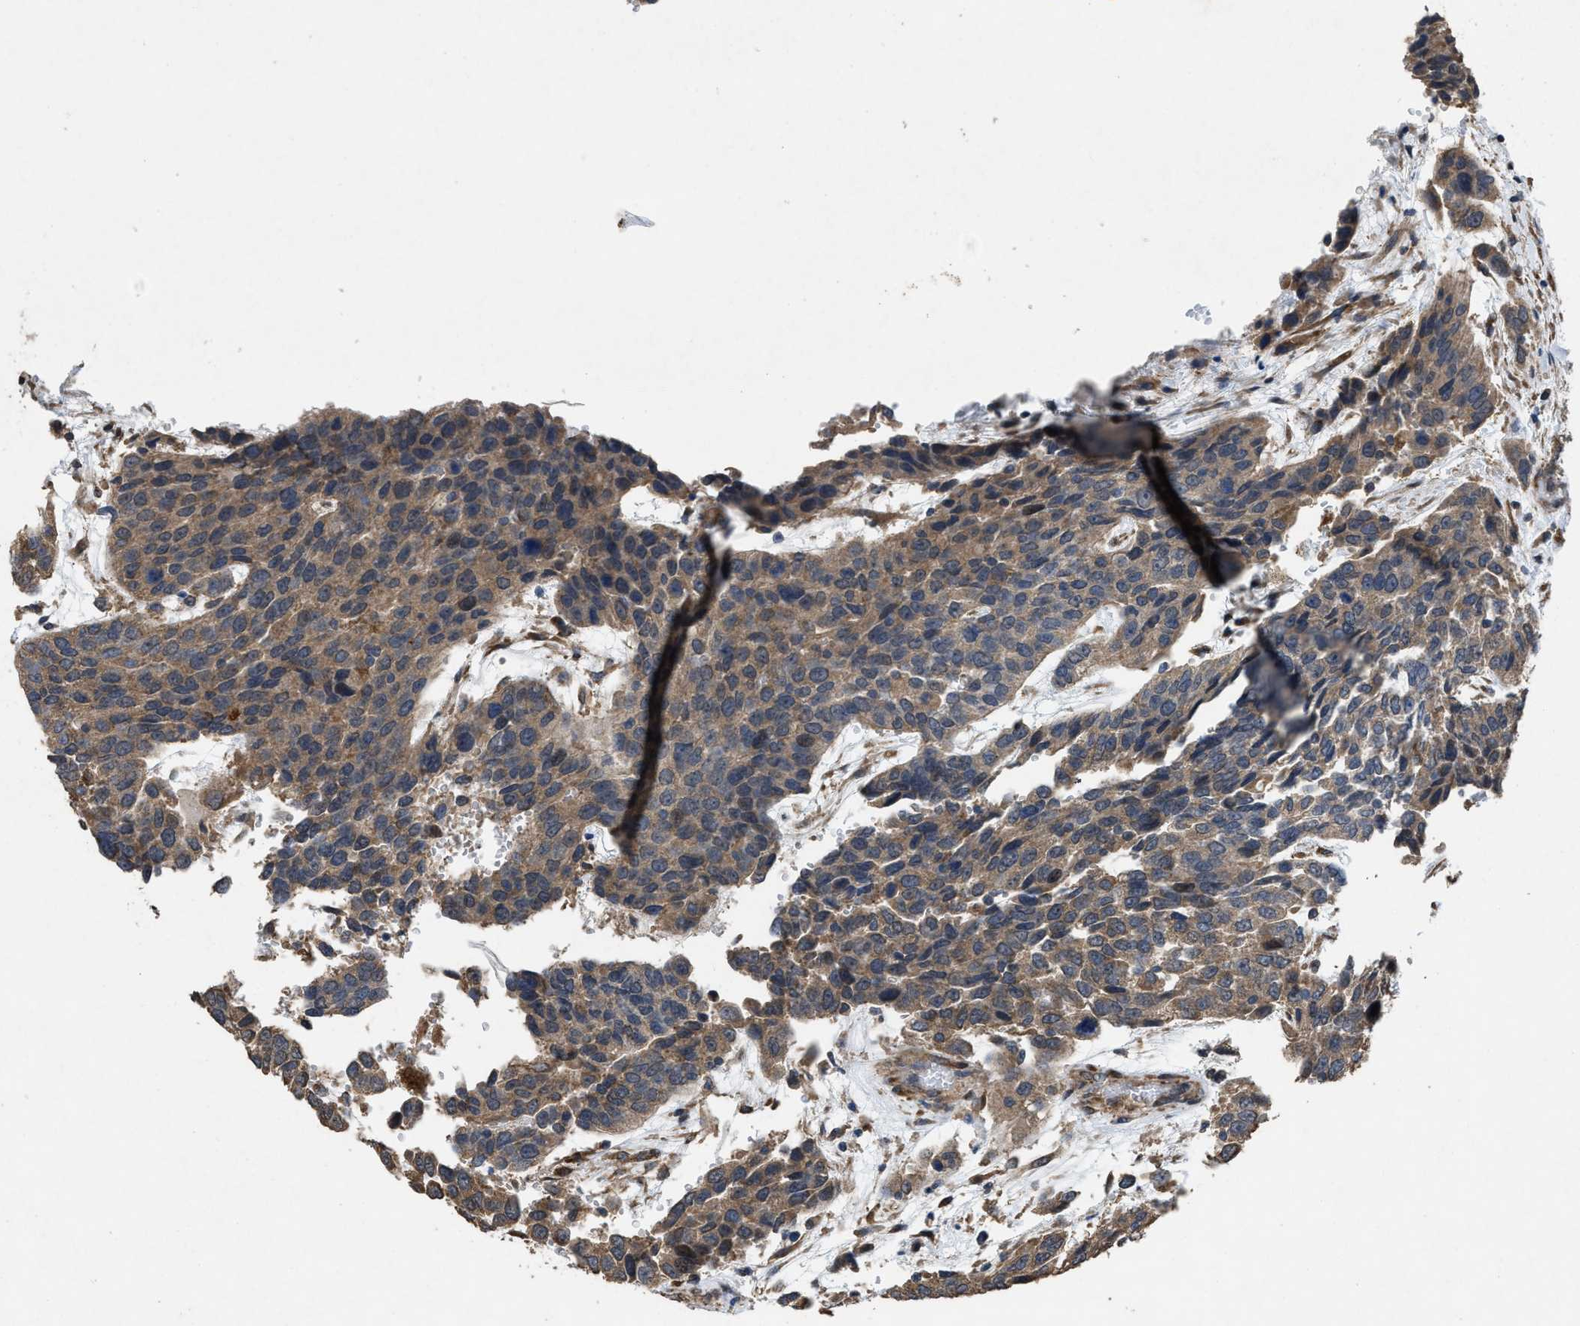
{"staining": {"intensity": "moderate", "quantity": ">75%", "location": "cytoplasmic/membranous"}, "tissue": "urothelial cancer", "cell_type": "Tumor cells", "image_type": "cancer", "snomed": [{"axis": "morphology", "description": "Urothelial carcinoma, High grade"}, {"axis": "topography", "description": "Urinary bladder"}], "caption": "Protein expression analysis of urothelial carcinoma (high-grade) reveals moderate cytoplasmic/membranous expression in approximately >75% of tumor cells.", "gene": "ARL6", "patient": {"sex": "female", "age": 80}}